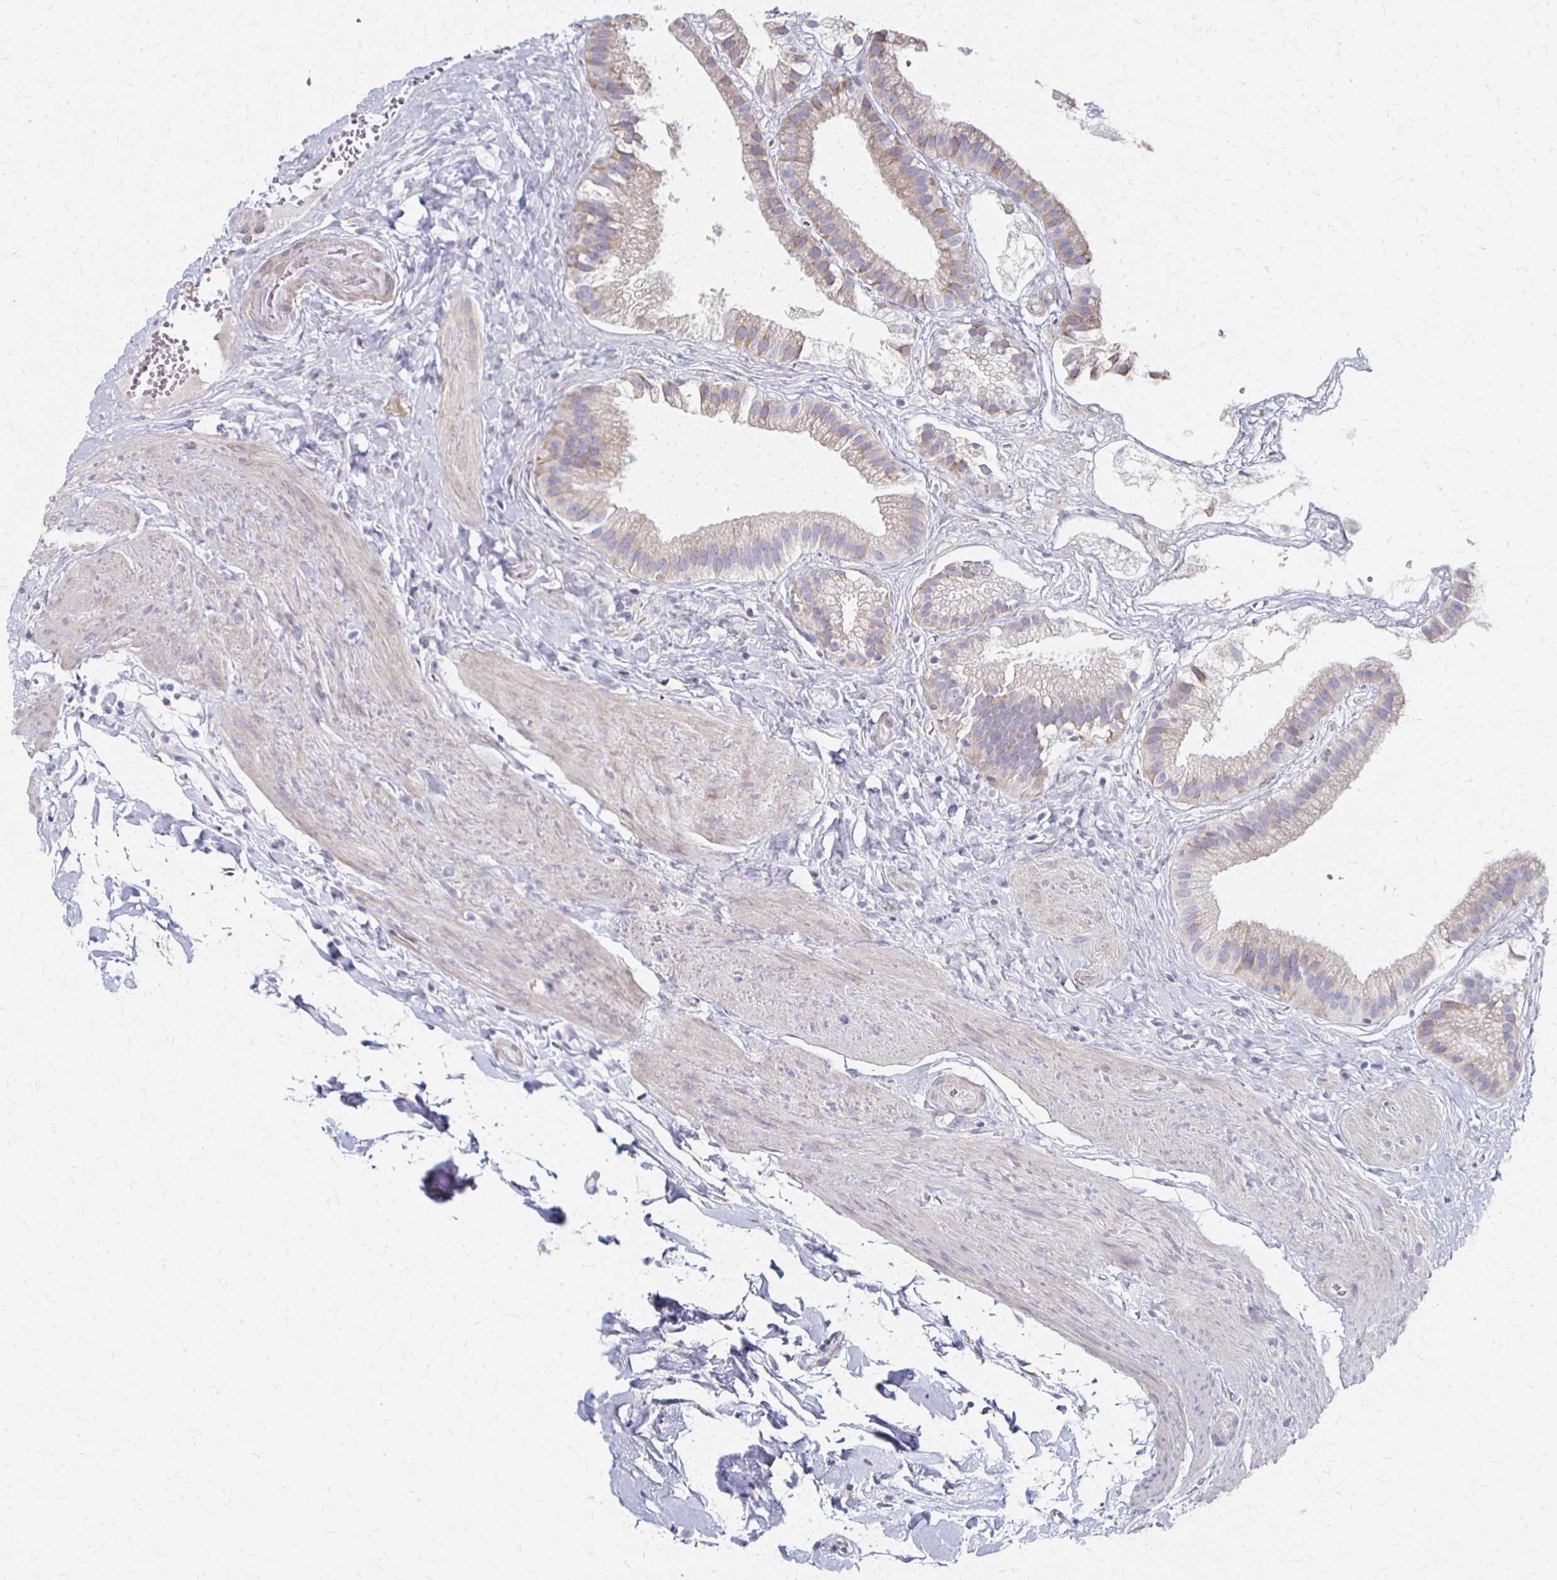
{"staining": {"intensity": "weak", "quantity": "25%-75%", "location": "cytoplasmic/membranous"}, "tissue": "gallbladder", "cell_type": "Glandular cells", "image_type": "normal", "snomed": [{"axis": "morphology", "description": "Normal tissue, NOS"}, {"axis": "topography", "description": "Gallbladder"}], "caption": "A brown stain shows weak cytoplasmic/membranous expression of a protein in glandular cells of unremarkable human gallbladder.", "gene": "ATP1A3", "patient": {"sex": "female", "age": 63}}